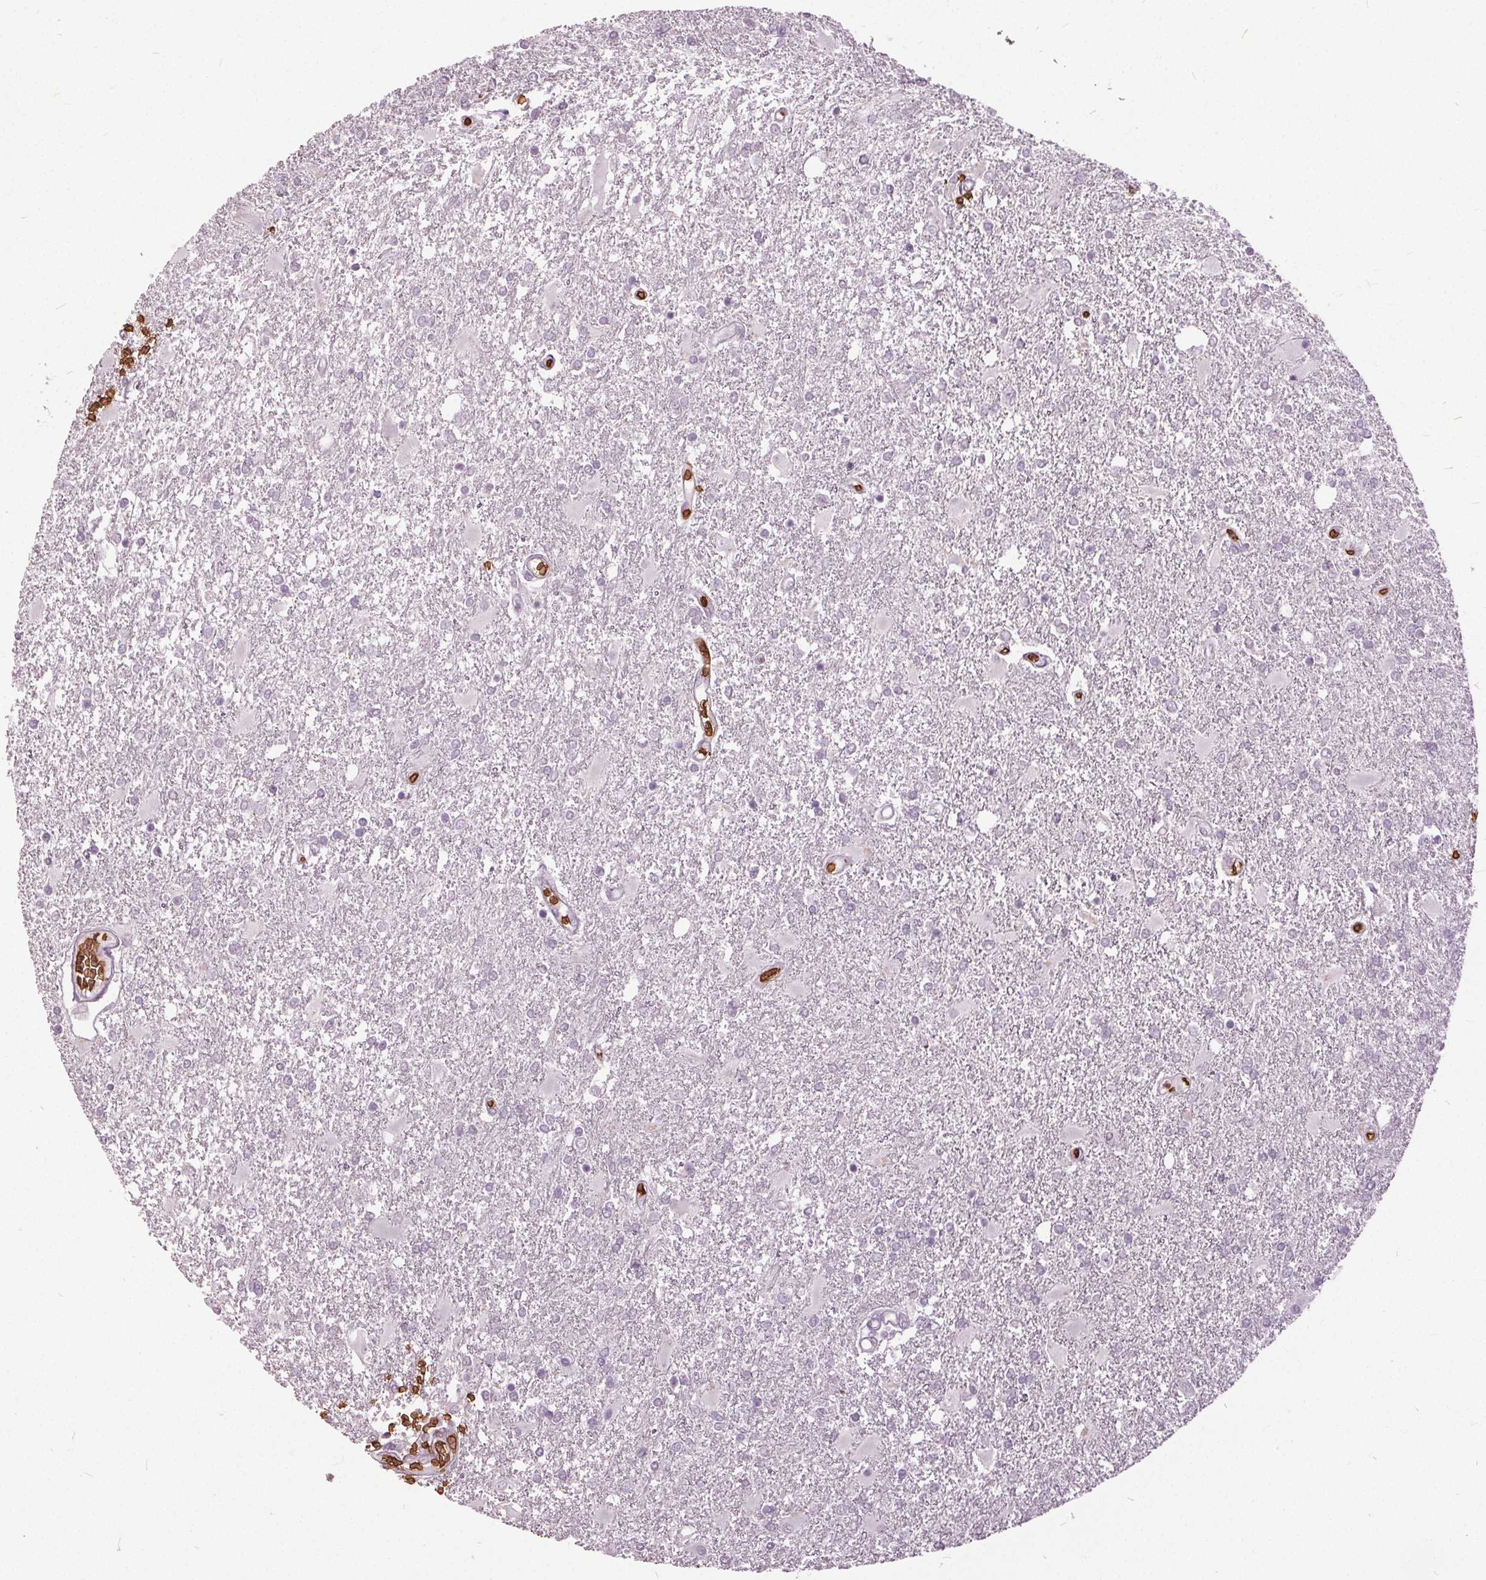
{"staining": {"intensity": "negative", "quantity": "none", "location": "none"}, "tissue": "glioma", "cell_type": "Tumor cells", "image_type": "cancer", "snomed": [{"axis": "morphology", "description": "Glioma, malignant, High grade"}, {"axis": "topography", "description": "Cerebral cortex"}], "caption": "The IHC image has no significant positivity in tumor cells of high-grade glioma (malignant) tissue. (Brightfield microscopy of DAB (3,3'-diaminobenzidine) immunohistochemistry at high magnification).", "gene": "SLC4A1", "patient": {"sex": "male", "age": 79}}